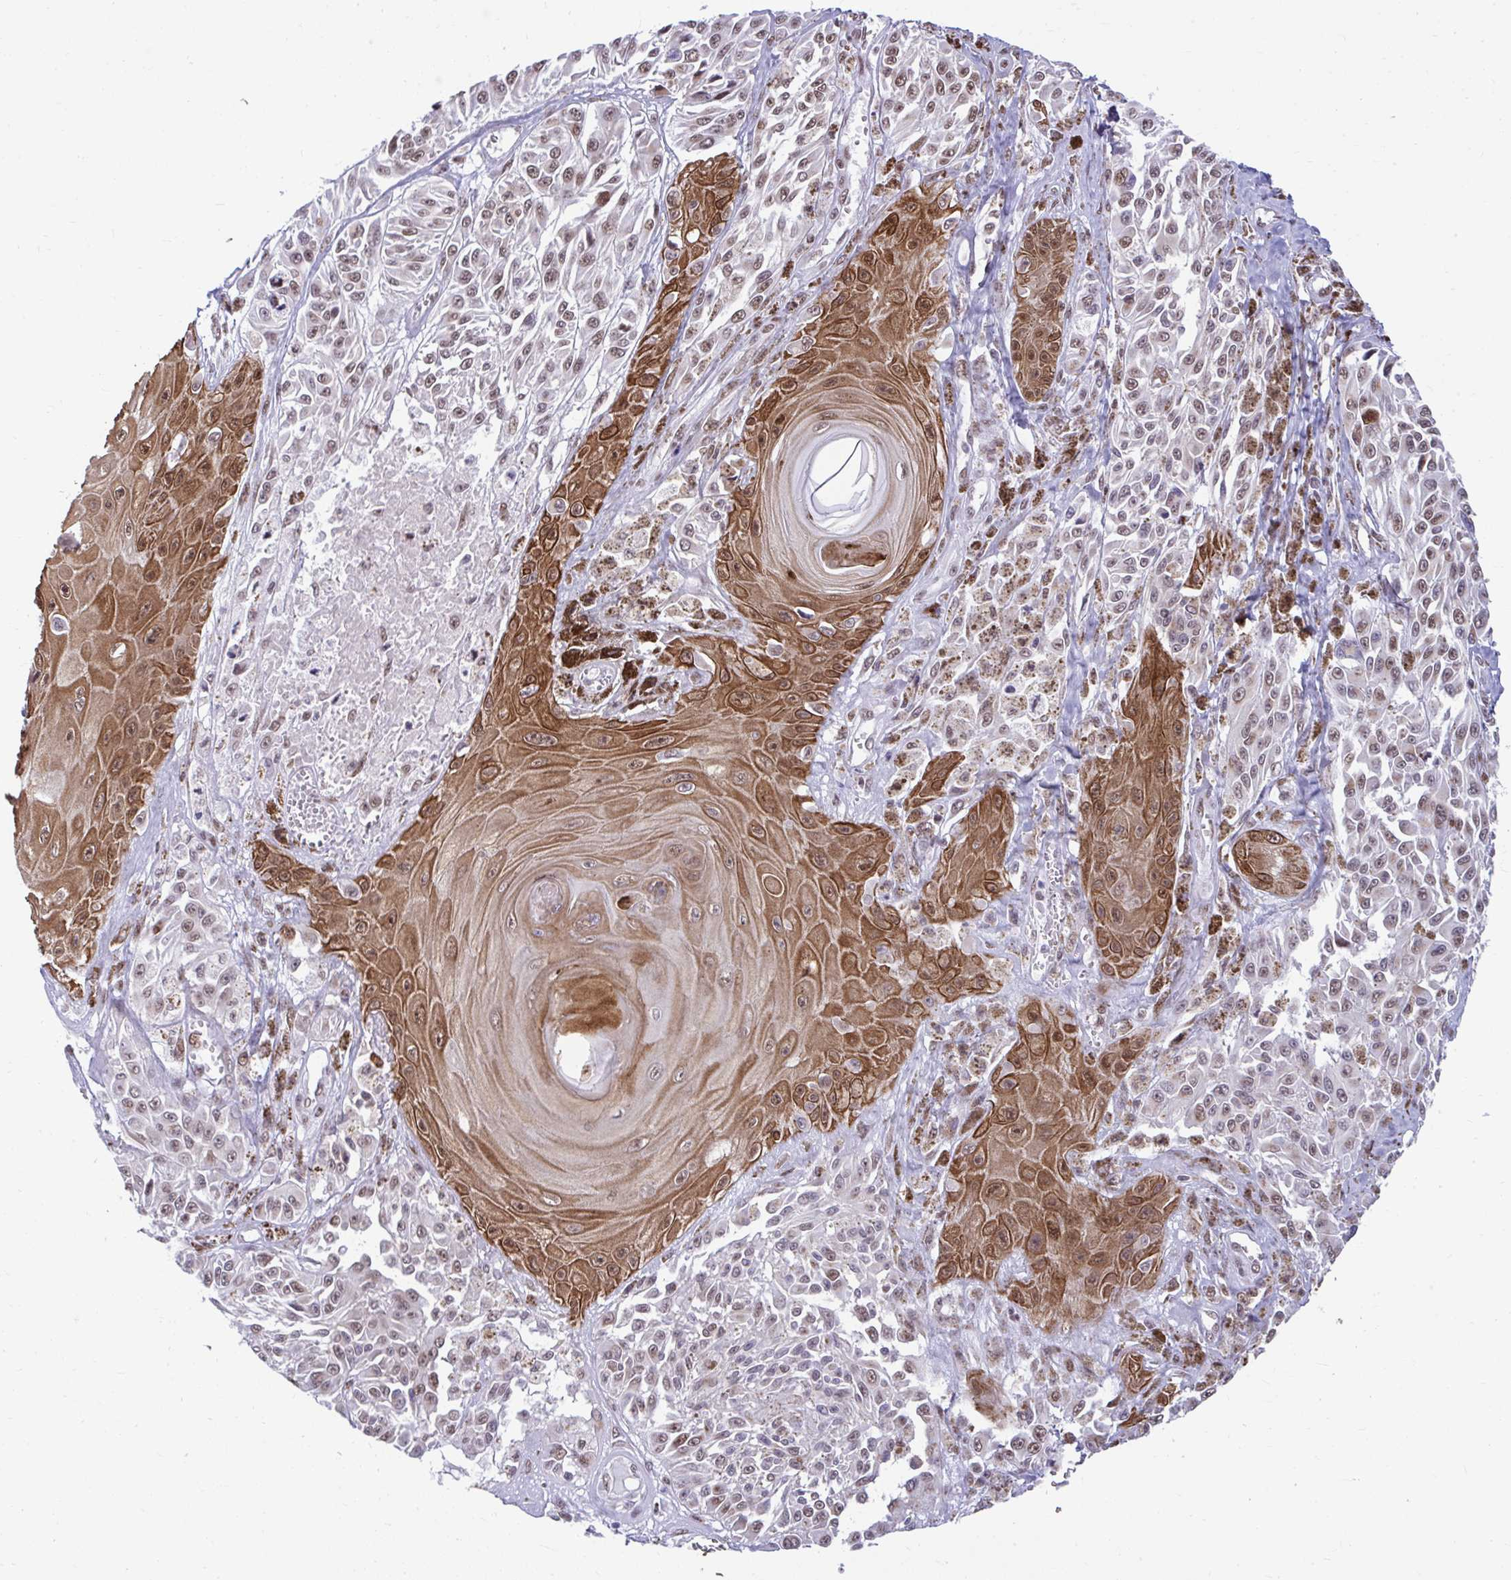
{"staining": {"intensity": "strong", "quantity": ">75%", "location": "cytoplasmic/membranous,nuclear"}, "tissue": "melanoma", "cell_type": "Tumor cells", "image_type": "cancer", "snomed": [{"axis": "morphology", "description": "Malignant melanoma, NOS"}, {"axis": "topography", "description": "Skin"}], "caption": "Immunohistochemistry (IHC) micrograph of neoplastic tissue: human malignant melanoma stained using IHC shows high levels of strong protein expression localized specifically in the cytoplasmic/membranous and nuclear of tumor cells, appearing as a cytoplasmic/membranous and nuclear brown color.", "gene": "SLC35C2", "patient": {"sex": "male", "age": 94}}